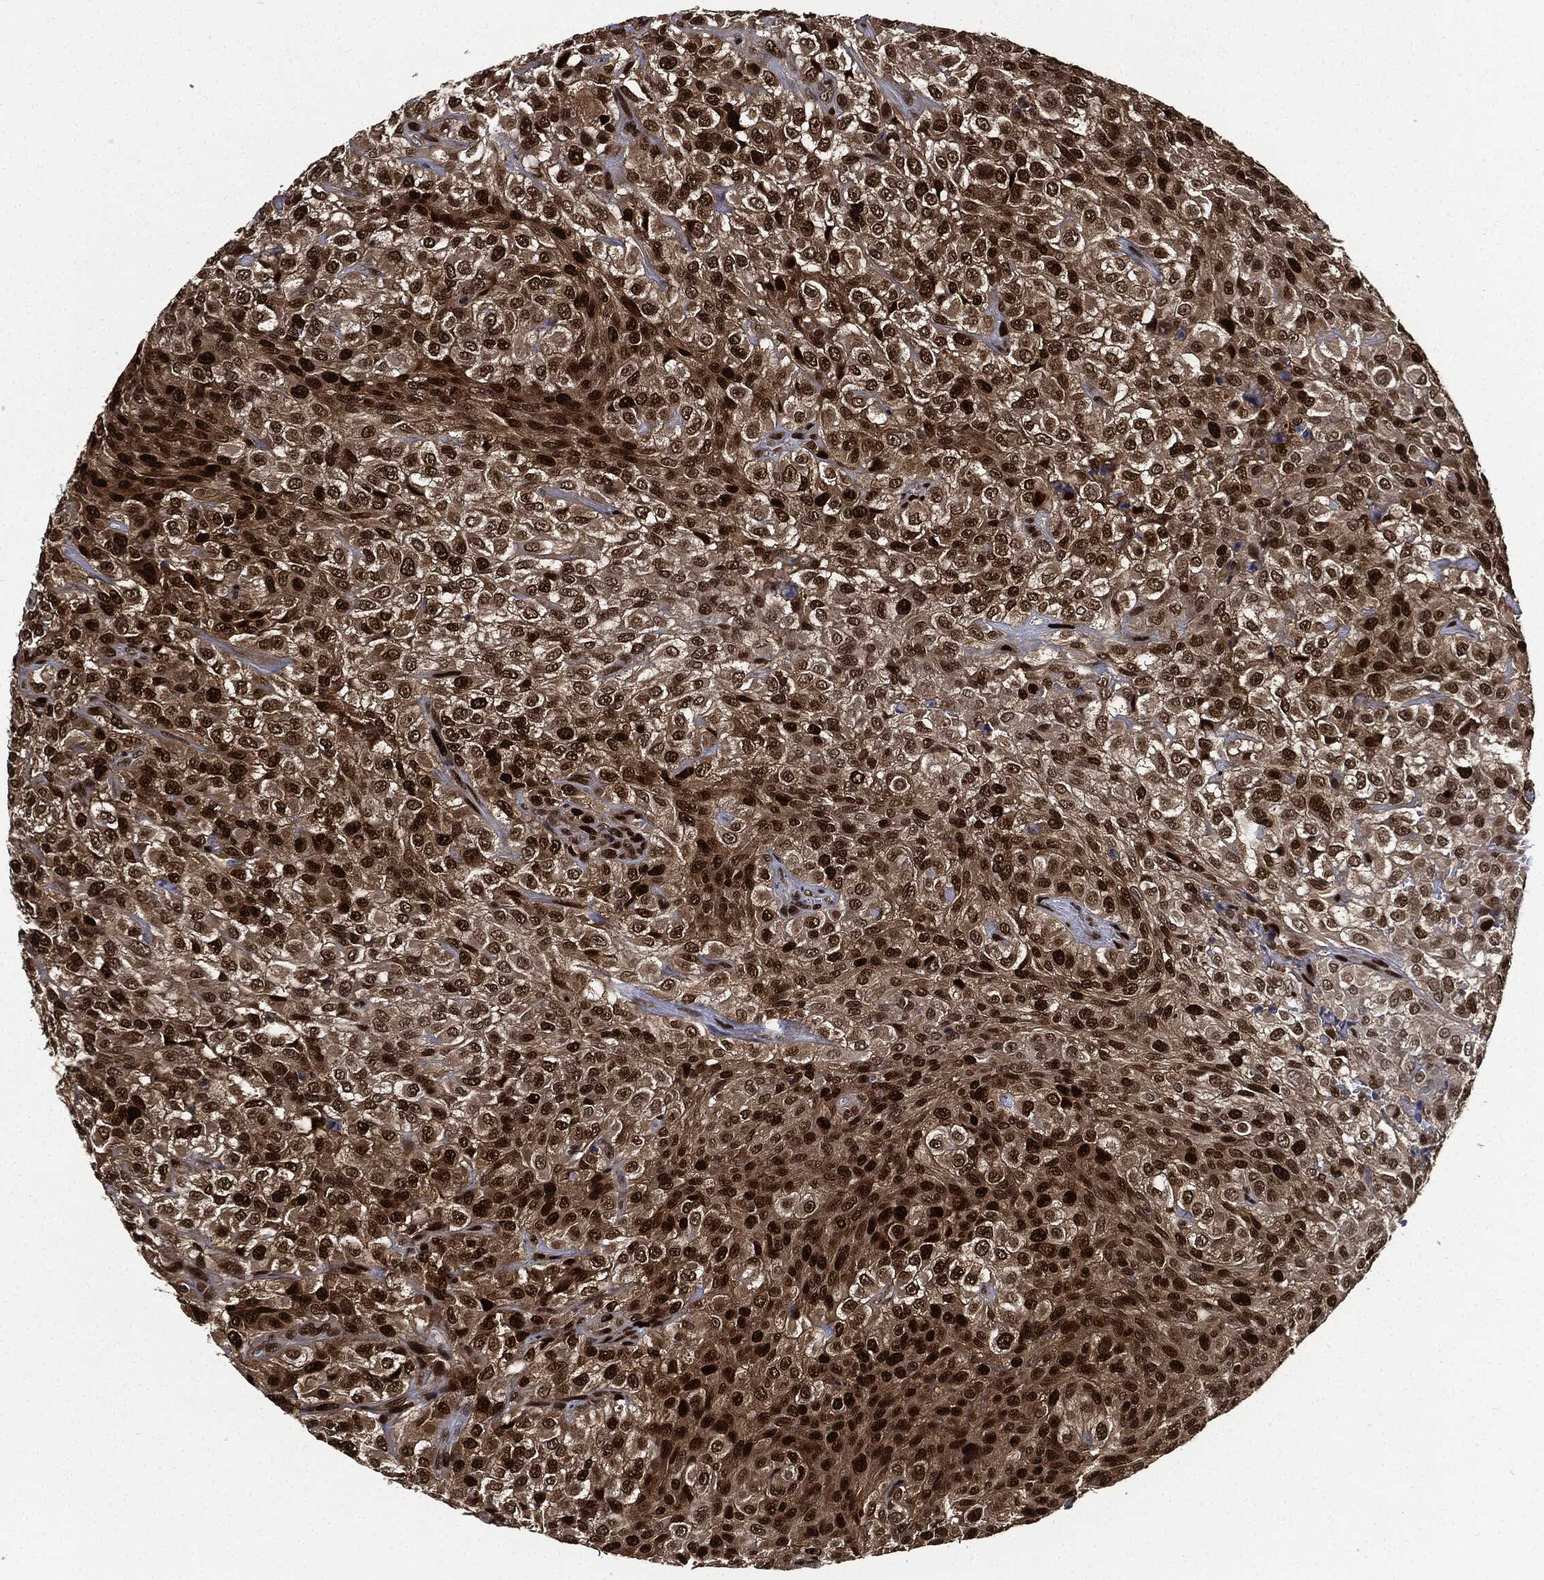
{"staining": {"intensity": "strong", "quantity": ">75%", "location": "nuclear"}, "tissue": "urothelial cancer", "cell_type": "Tumor cells", "image_type": "cancer", "snomed": [{"axis": "morphology", "description": "Urothelial carcinoma, High grade"}, {"axis": "topography", "description": "Urinary bladder"}], "caption": "Tumor cells demonstrate high levels of strong nuclear expression in about >75% of cells in human urothelial cancer. (brown staining indicates protein expression, while blue staining denotes nuclei).", "gene": "PCNA", "patient": {"sex": "male", "age": 56}}